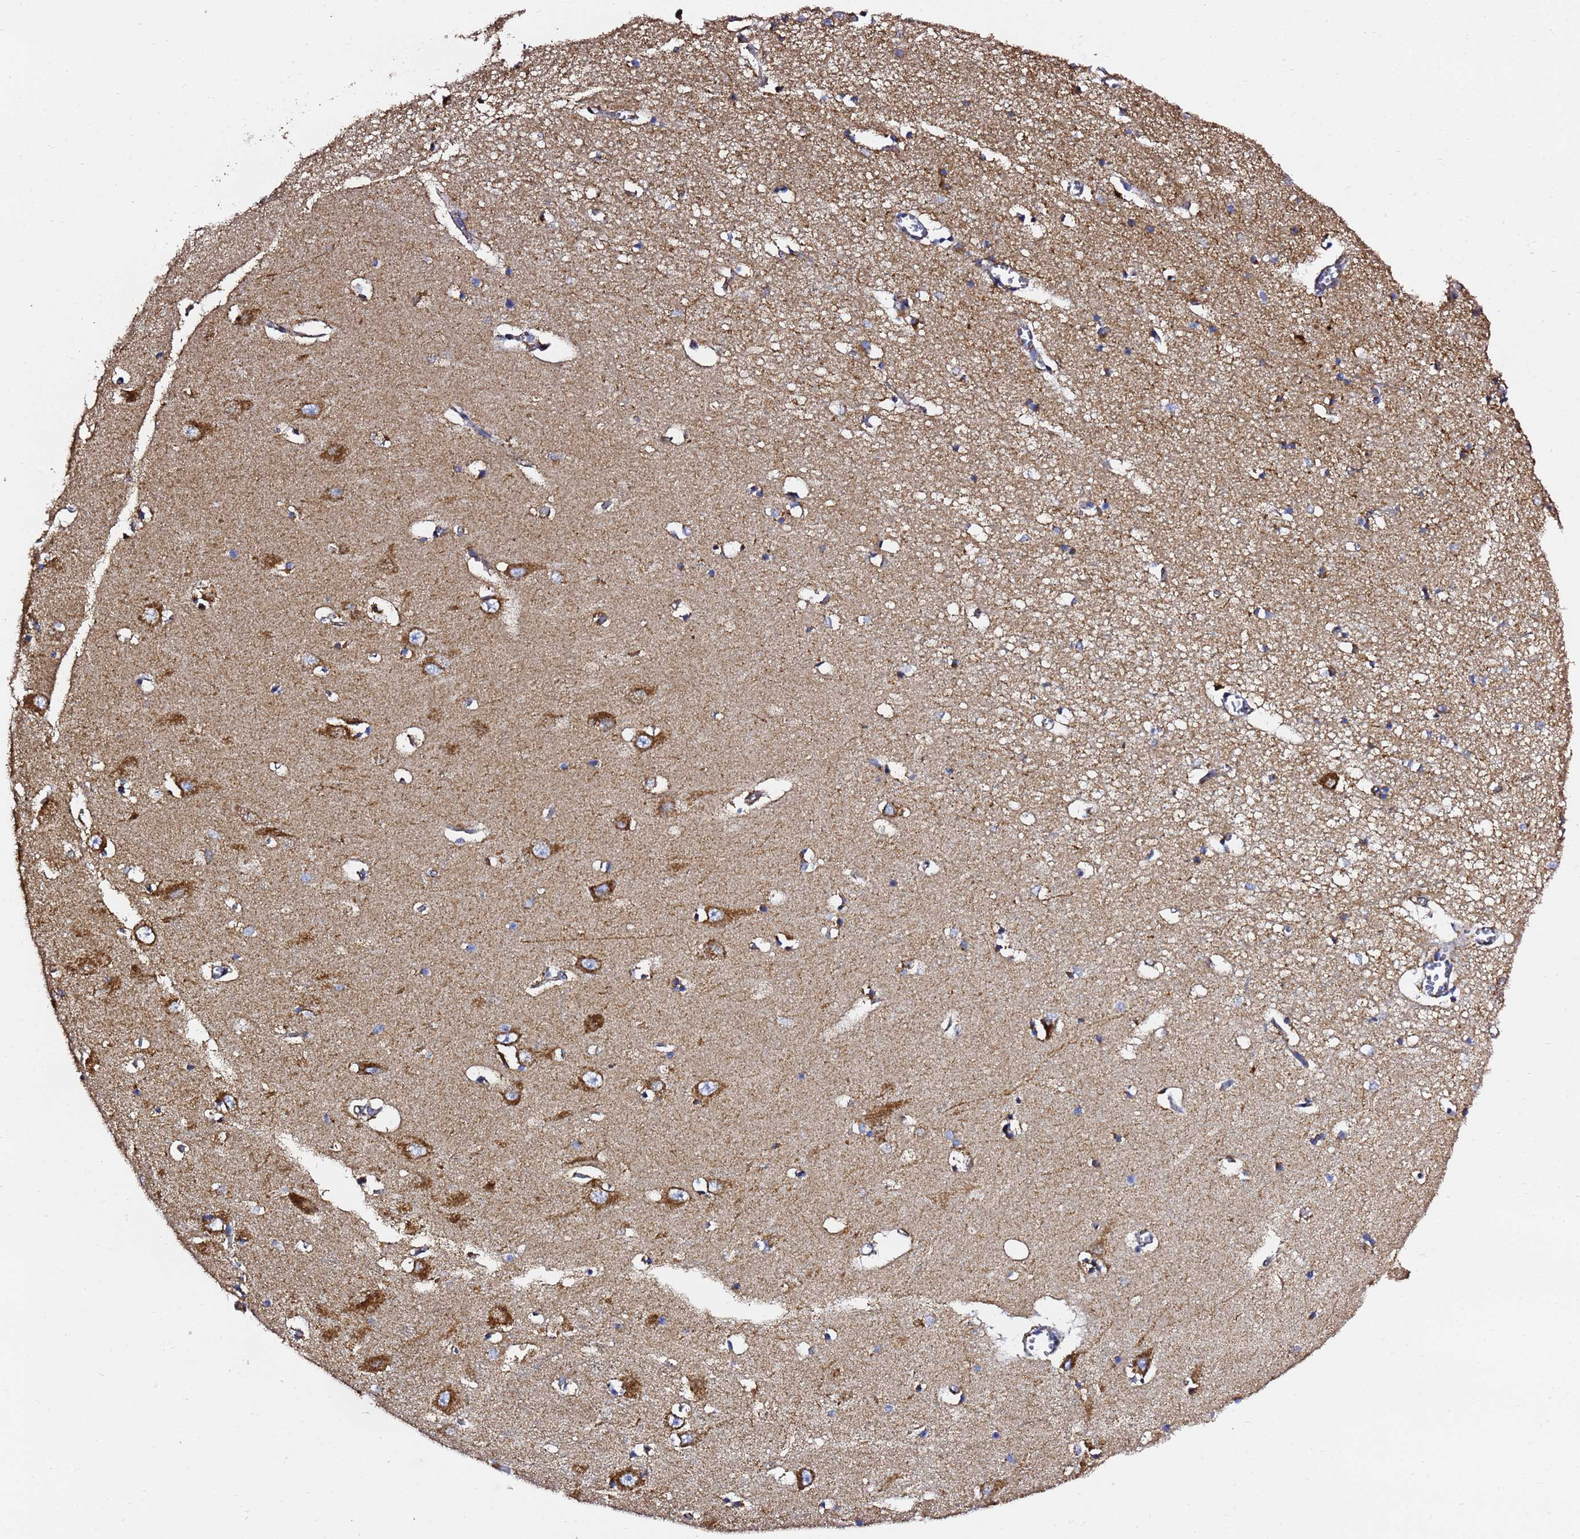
{"staining": {"intensity": "strong", "quantity": "<25%", "location": "cytoplasmic/membranous"}, "tissue": "hippocampus", "cell_type": "Glial cells", "image_type": "normal", "snomed": [{"axis": "morphology", "description": "Normal tissue, NOS"}, {"axis": "topography", "description": "Hippocampus"}], "caption": "Immunohistochemical staining of unremarkable human hippocampus shows <25% levels of strong cytoplasmic/membranous protein expression in approximately <25% of glial cells.", "gene": "PHB2", "patient": {"sex": "male", "age": 70}}